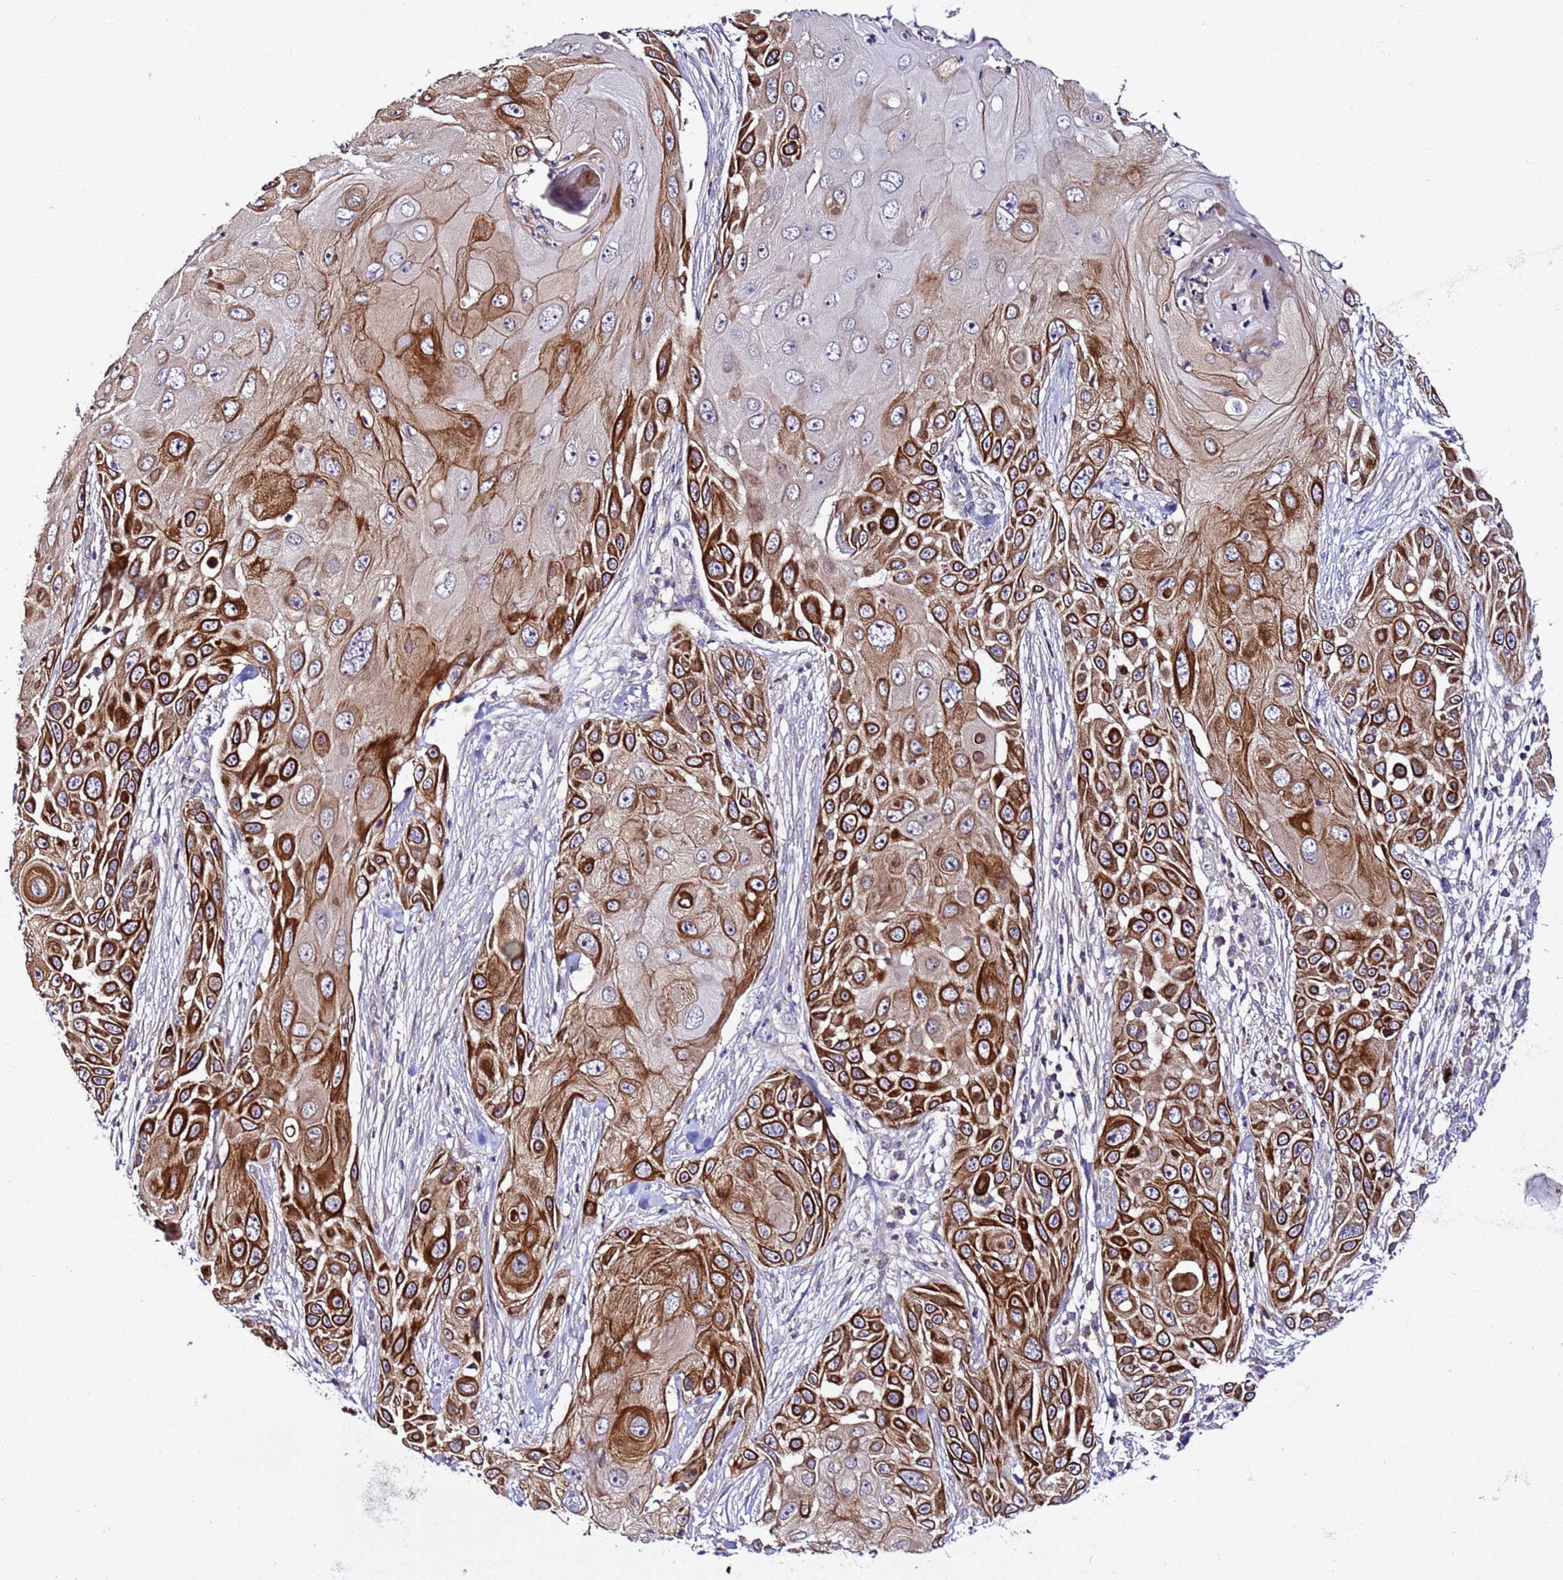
{"staining": {"intensity": "strong", "quantity": ">75%", "location": "cytoplasmic/membranous"}, "tissue": "skin cancer", "cell_type": "Tumor cells", "image_type": "cancer", "snomed": [{"axis": "morphology", "description": "Squamous cell carcinoma, NOS"}, {"axis": "topography", "description": "Skin"}], "caption": "An IHC photomicrograph of tumor tissue is shown. Protein staining in brown highlights strong cytoplasmic/membranous positivity in skin squamous cell carcinoma within tumor cells.", "gene": "PLXDC2", "patient": {"sex": "female", "age": 44}}